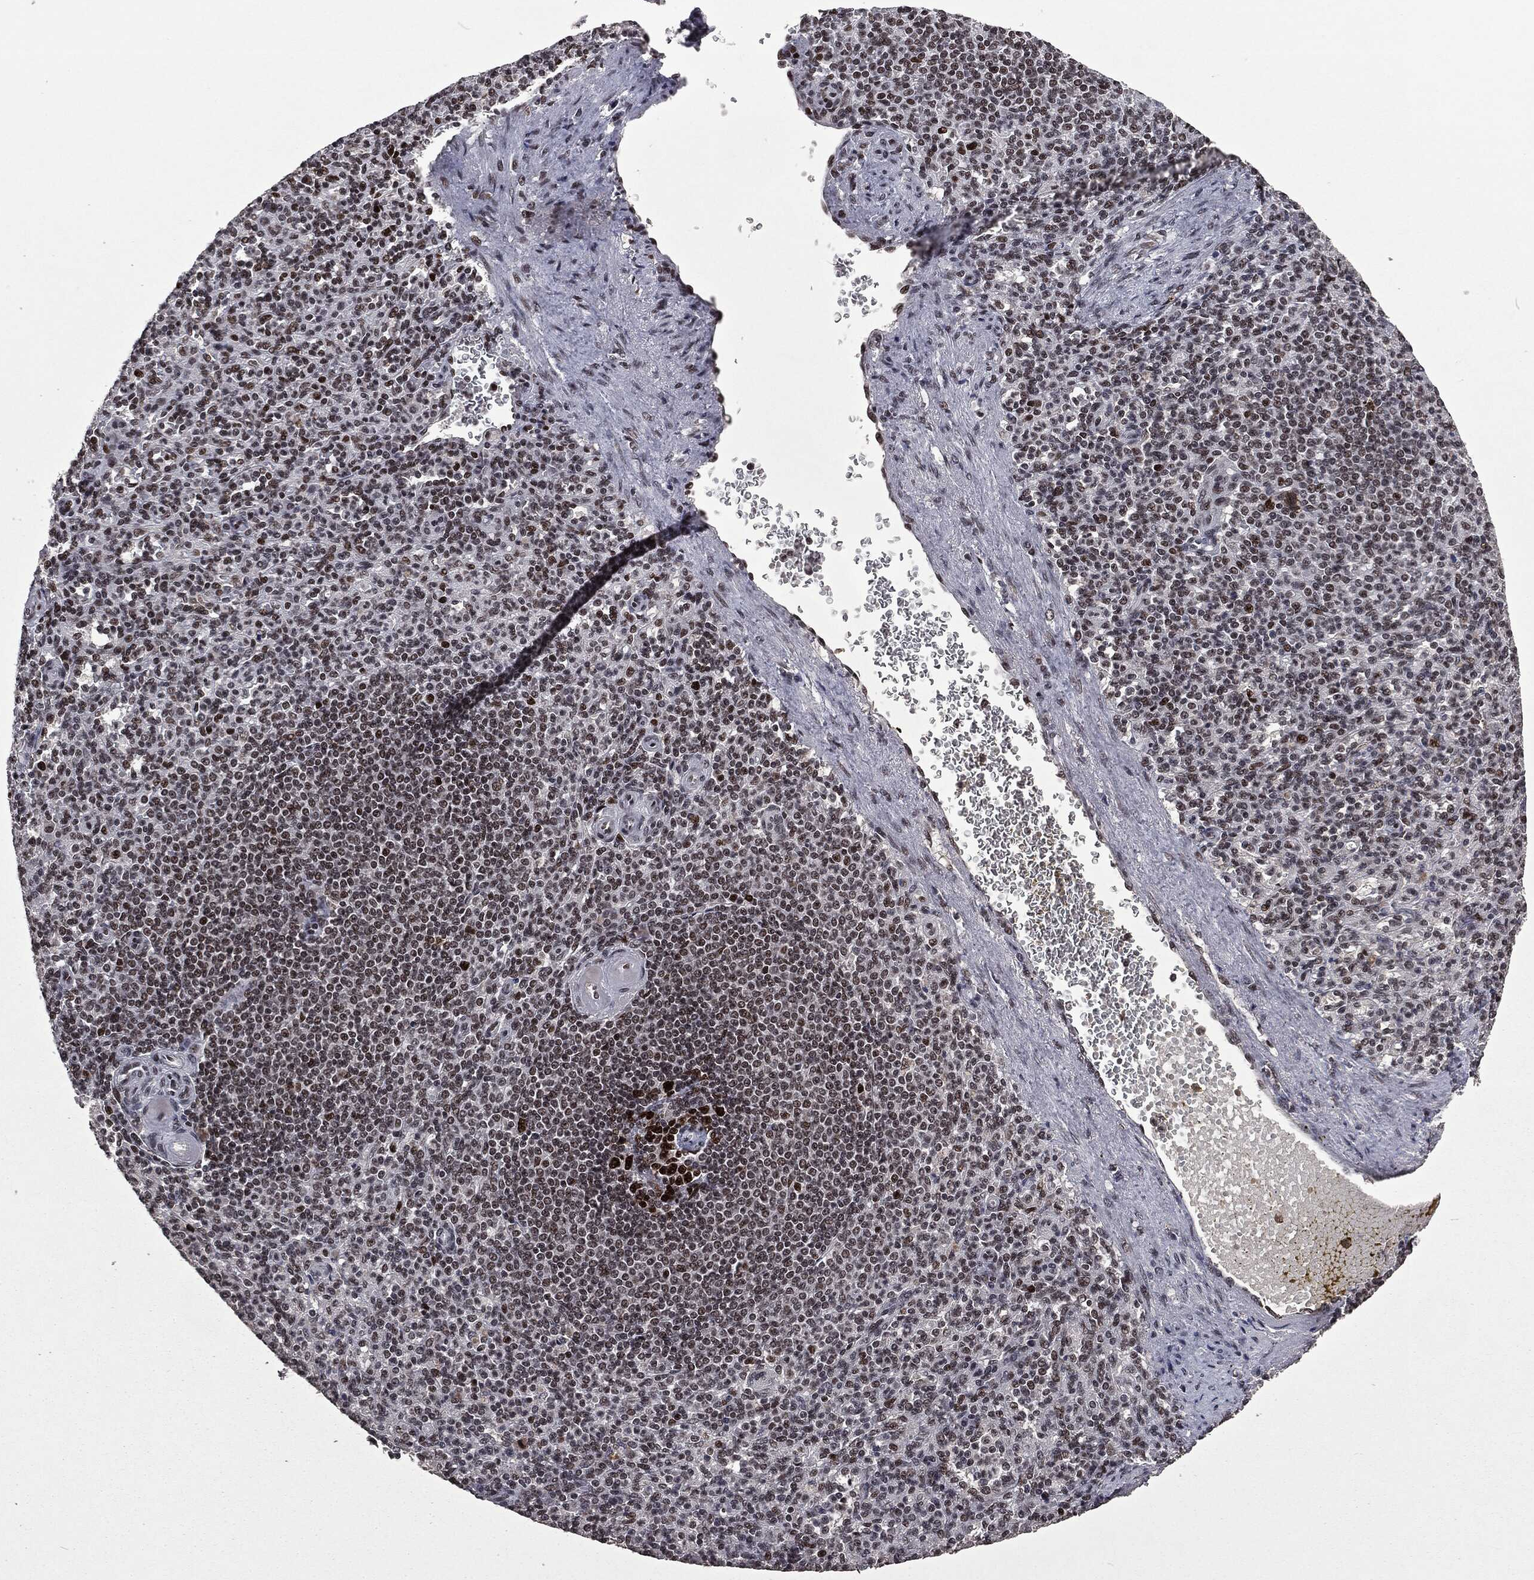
{"staining": {"intensity": "moderate", "quantity": "<25%", "location": "nuclear"}, "tissue": "spleen", "cell_type": "Cells in red pulp", "image_type": "normal", "snomed": [{"axis": "morphology", "description": "Normal tissue, NOS"}, {"axis": "topography", "description": "Spleen"}], "caption": "Normal spleen reveals moderate nuclear positivity in about <25% of cells in red pulp.", "gene": "MSH2", "patient": {"sex": "female", "age": 74}}